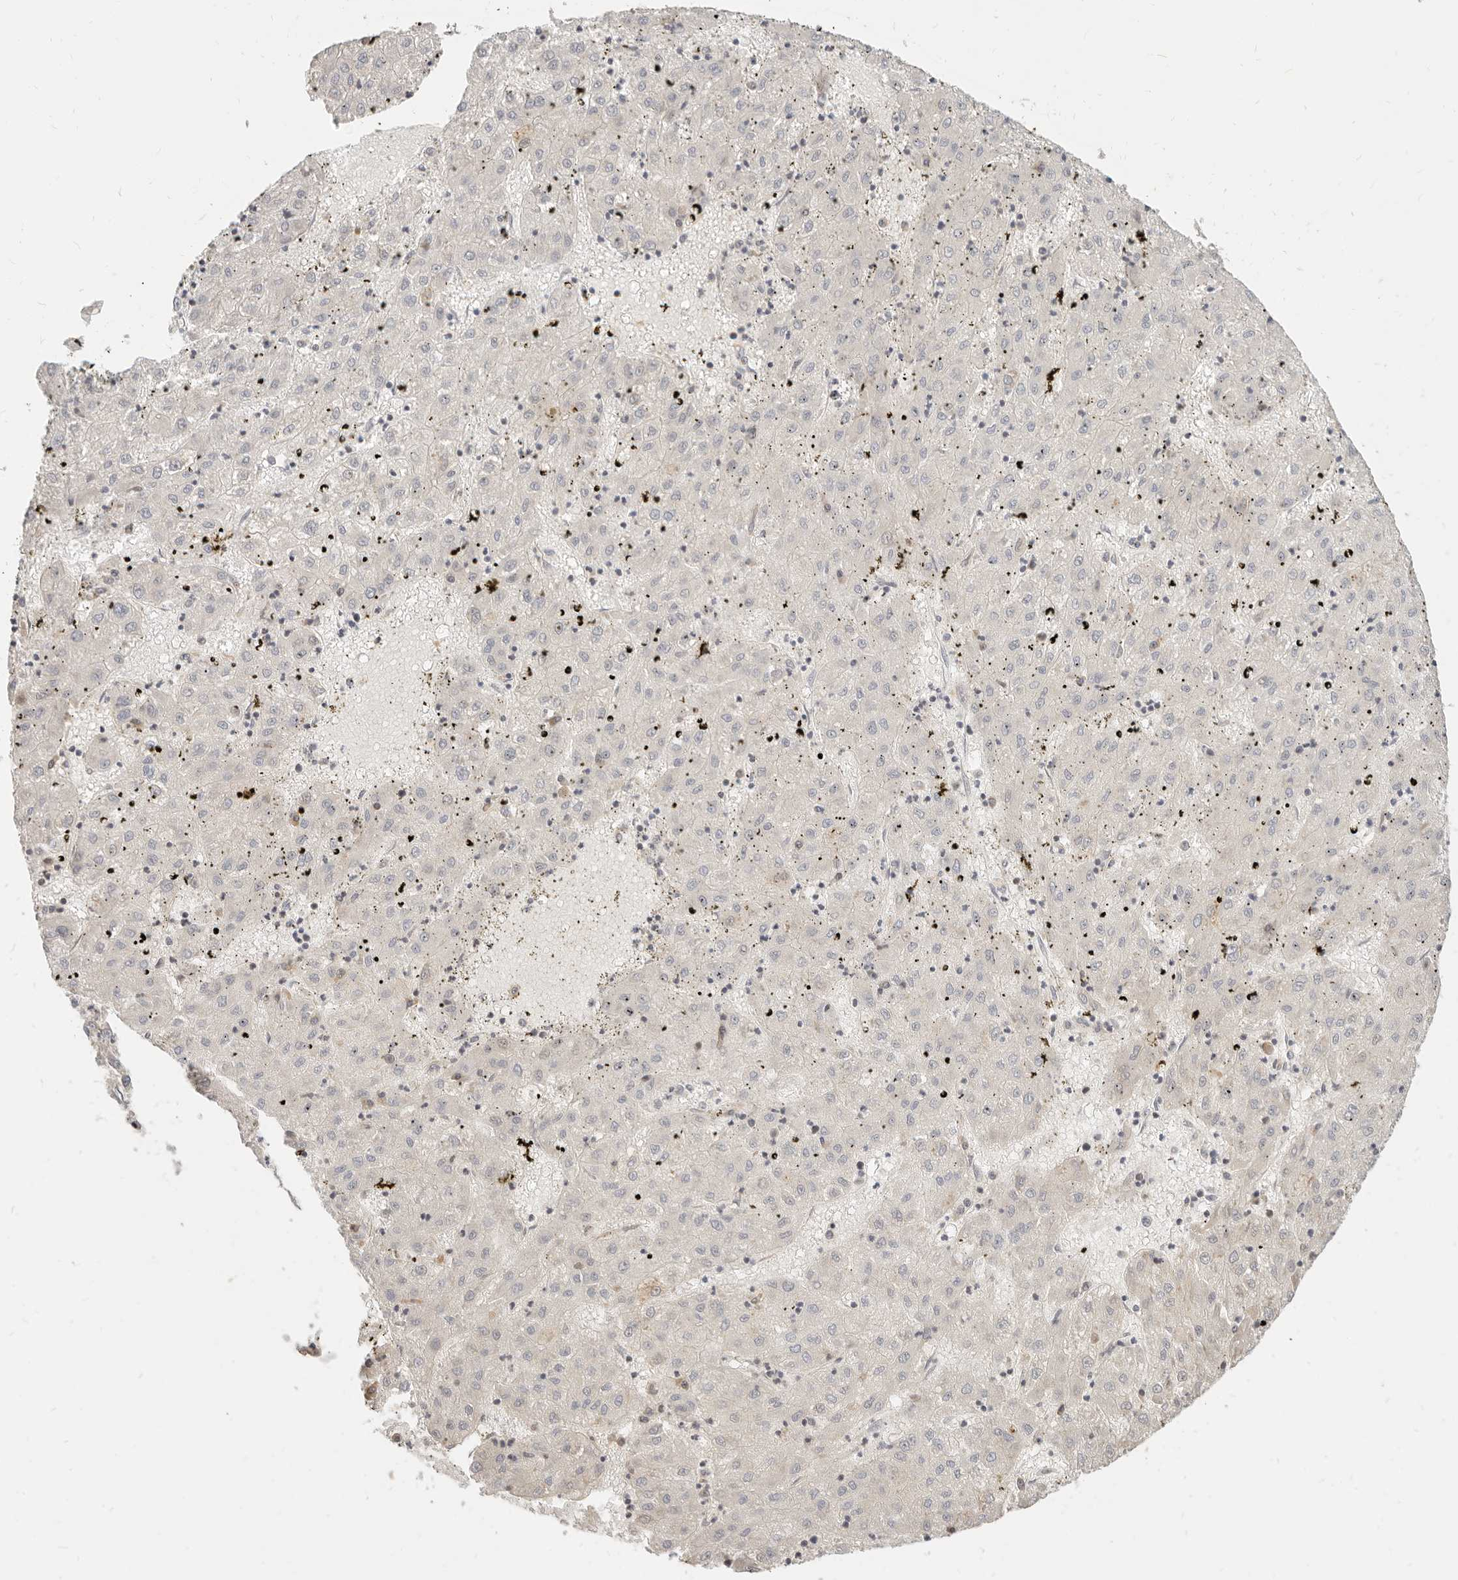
{"staining": {"intensity": "negative", "quantity": "none", "location": "none"}, "tissue": "liver cancer", "cell_type": "Tumor cells", "image_type": "cancer", "snomed": [{"axis": "morphology", "description": "Carcinoma, Hepatocellular, NOS"}, {"axis": "topography", "description": "Liver"}], "caption": "Immunohistochemistry photomicrograph of hepatocellular carcinoma (liver) stained for a protein (brown), which exhibits no staining in tumor cells. (DAB (3,3'-diaminobenzidine) immunohistochemistry, high magnification).", "gene": "LTB4R2", "patient": {"sex": "male", "age": 72}}